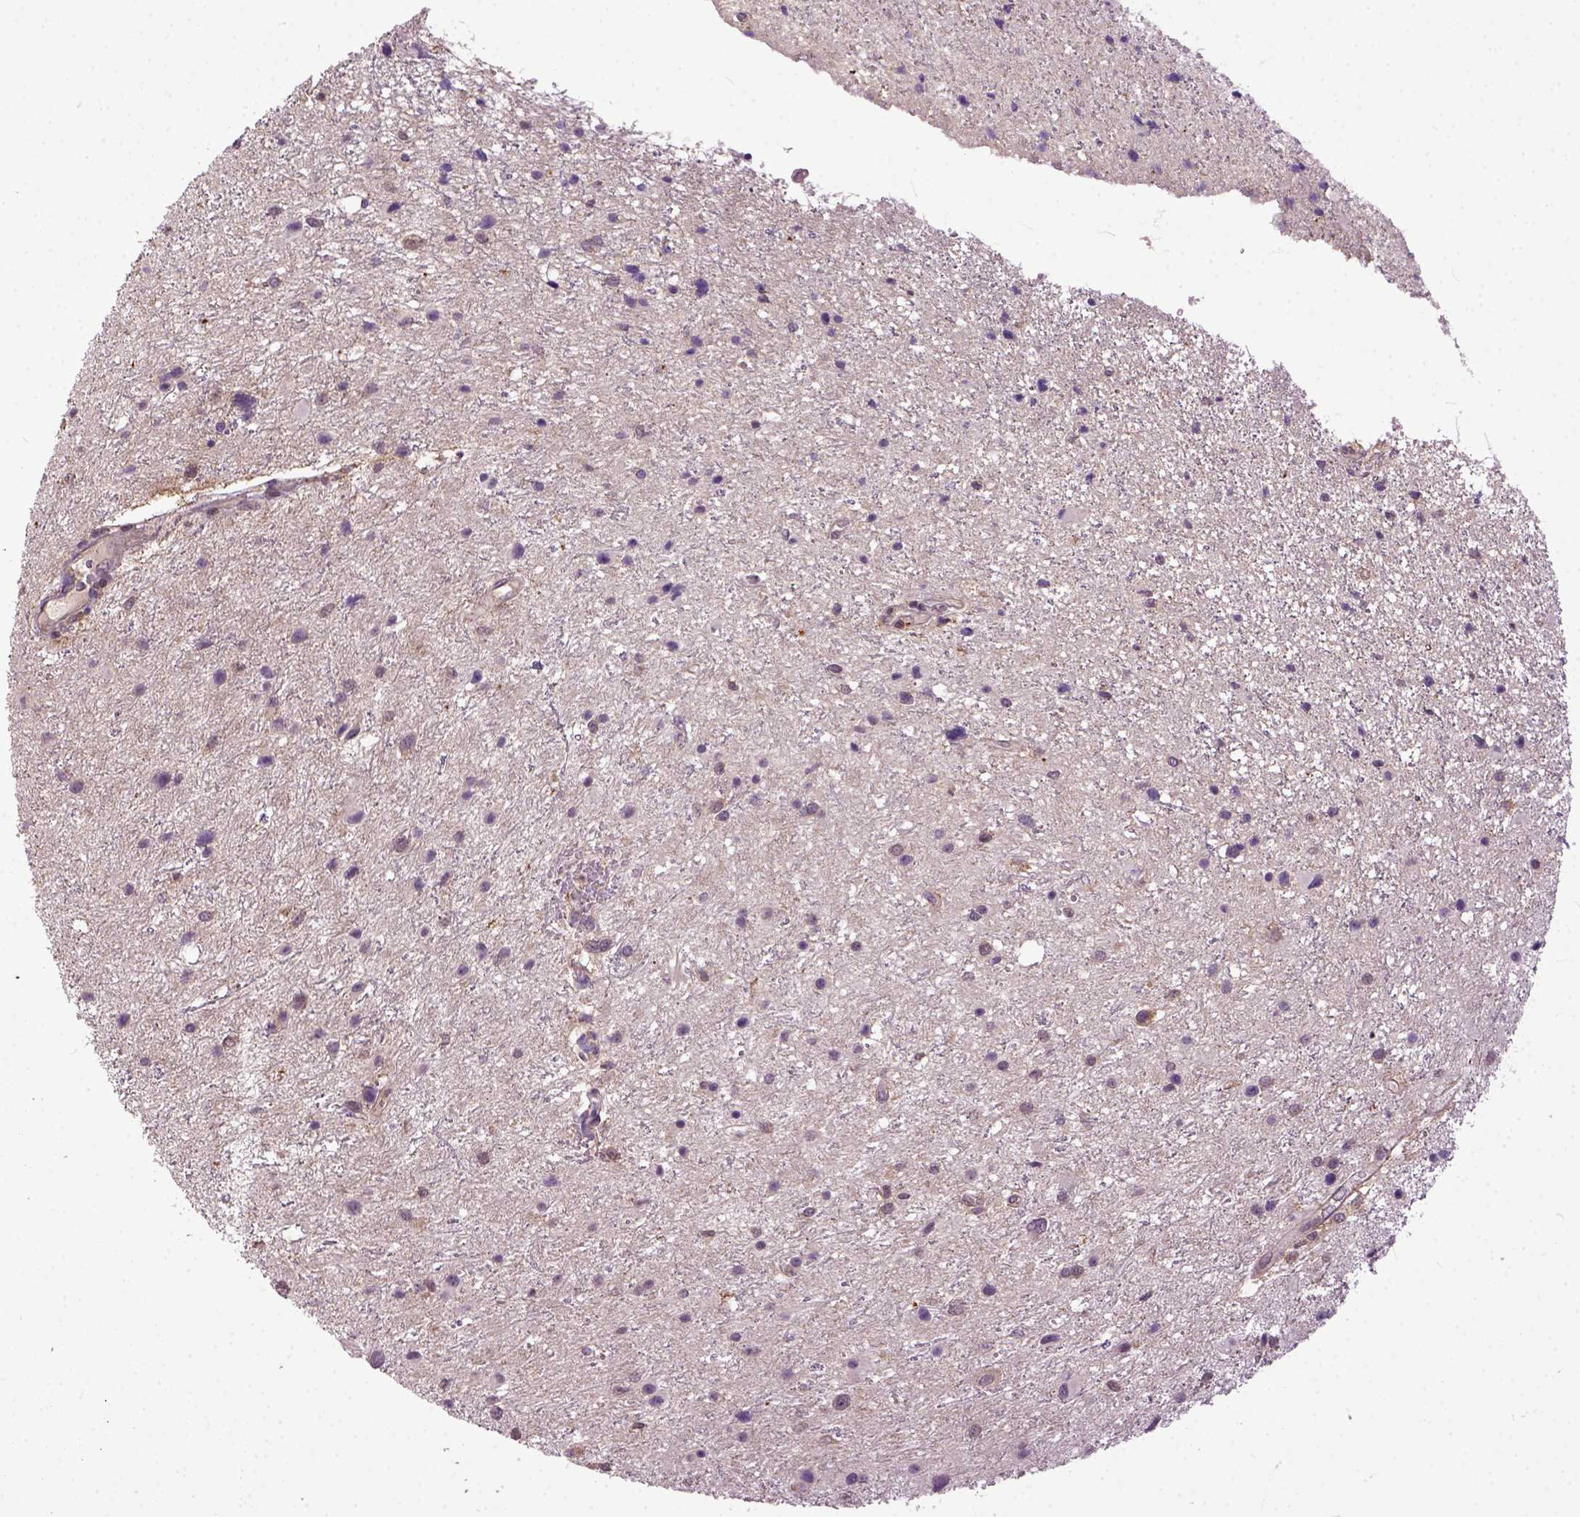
{"staining": {"intensity": "negative", "quantity": "none", "location": "none"}, "tissue": "glioma", "cell_type": "Tumor cells", "image_type": "cancer", "snomed": [{"axis": "morphology", "description": "Glioma, malignant, Low grade"}, {"axis": "topography", "description": "Brain"}], "caption": "DAB (3,3'-diaminobenzidine) immunohistochemical staining of human low-grade glioma (malignant) demonstrates no significant positivity in tumor cells.", "gene": "CPNE1", "patient": {"sex": "female", "age": 32}}